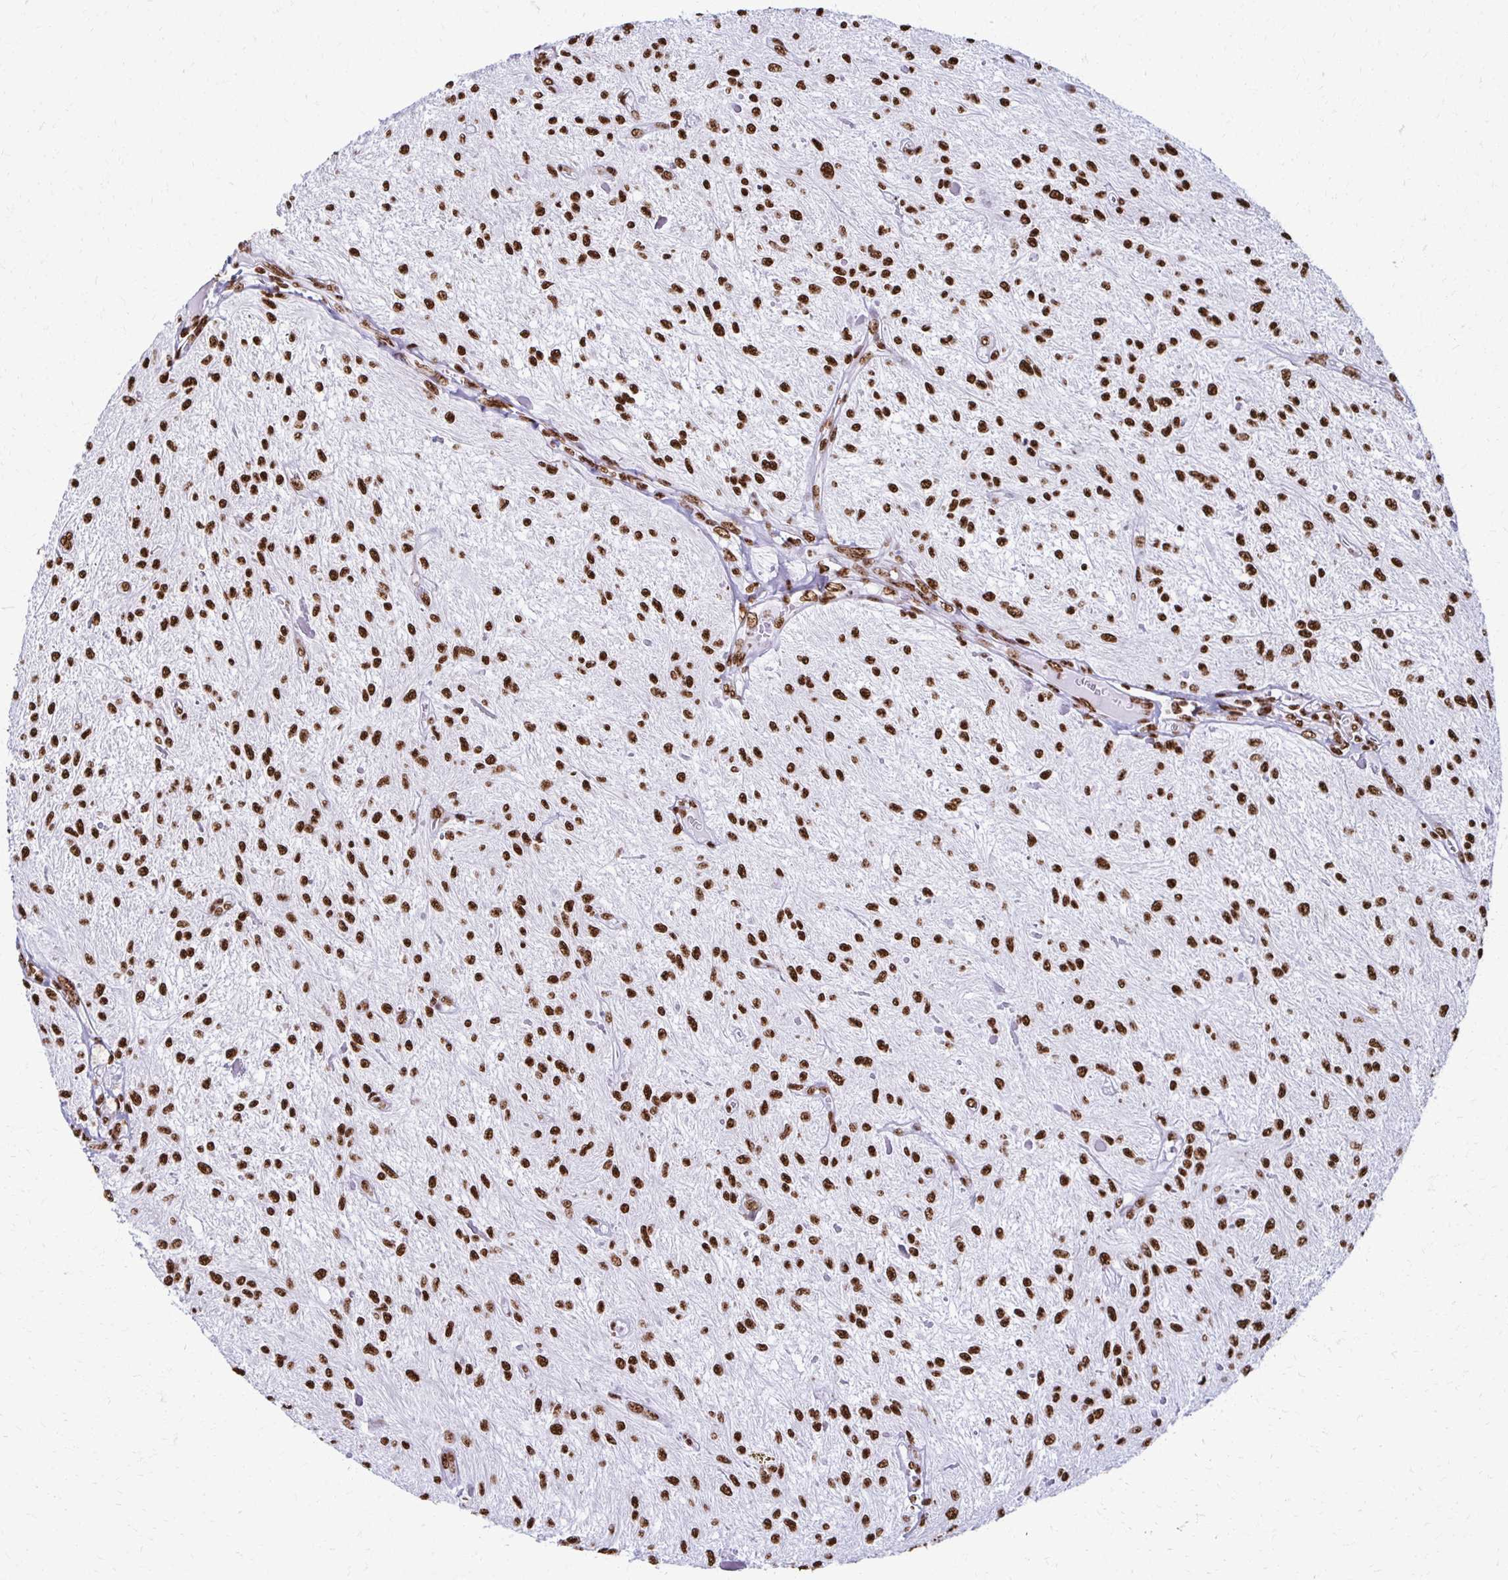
{"staining": {"intensity": "strong", "quantity": ">75%", "location": "nuclear"}, "tissue": "glioma", "cell_type": "Tumor cells", "image_type": "cancer", "snomed": [{"axis": "morphology", "description": "Glioma, malignant, Low grade"}, {"axis": "topography", "description": "Cerebellum"}], "caption": "A brown stain shows strong nuclear staining of a protein in glioma tumor cells.", "gene": "NONO", "patient": {"sex": "female", "age": 14}}